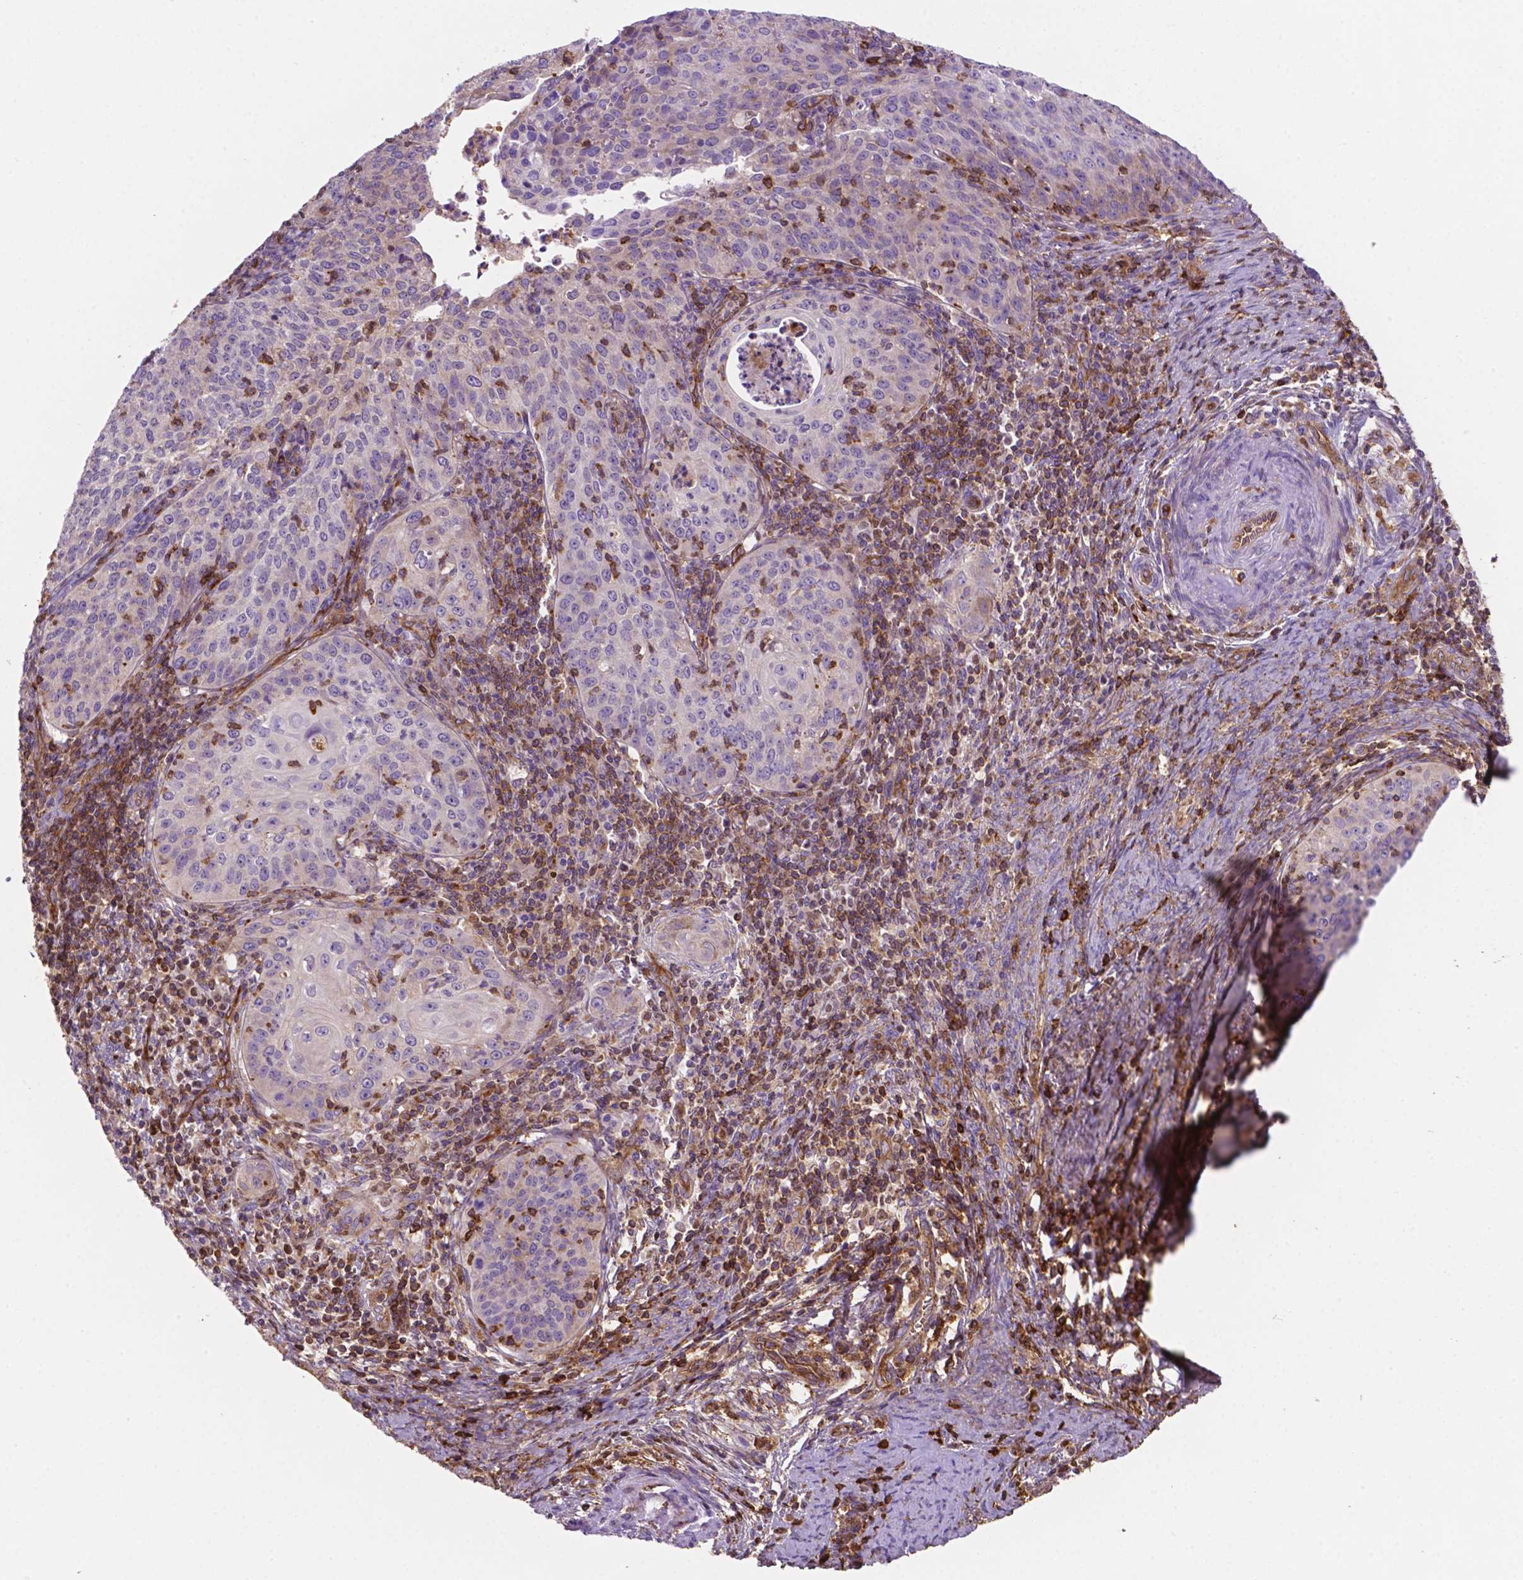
{"staining": {"intensity": "negative", "quantity": "none", "location": "none"}, "tissue": "cervical cancer", "cell_type": "Tumor cells", "image_type": "cancer", "snomed": [{"axis": "morphology", "description": "Squamous cell carcinoma, NOS"}, {"axis": "topography", "description": "Cervix"}], "caption": "Immunohistochemical staining of human cervical squamous cell carcinoma displays no significant staining in tumor cells.", "gene": "DCN", "patient": {"sex": "female", "age": 30}}